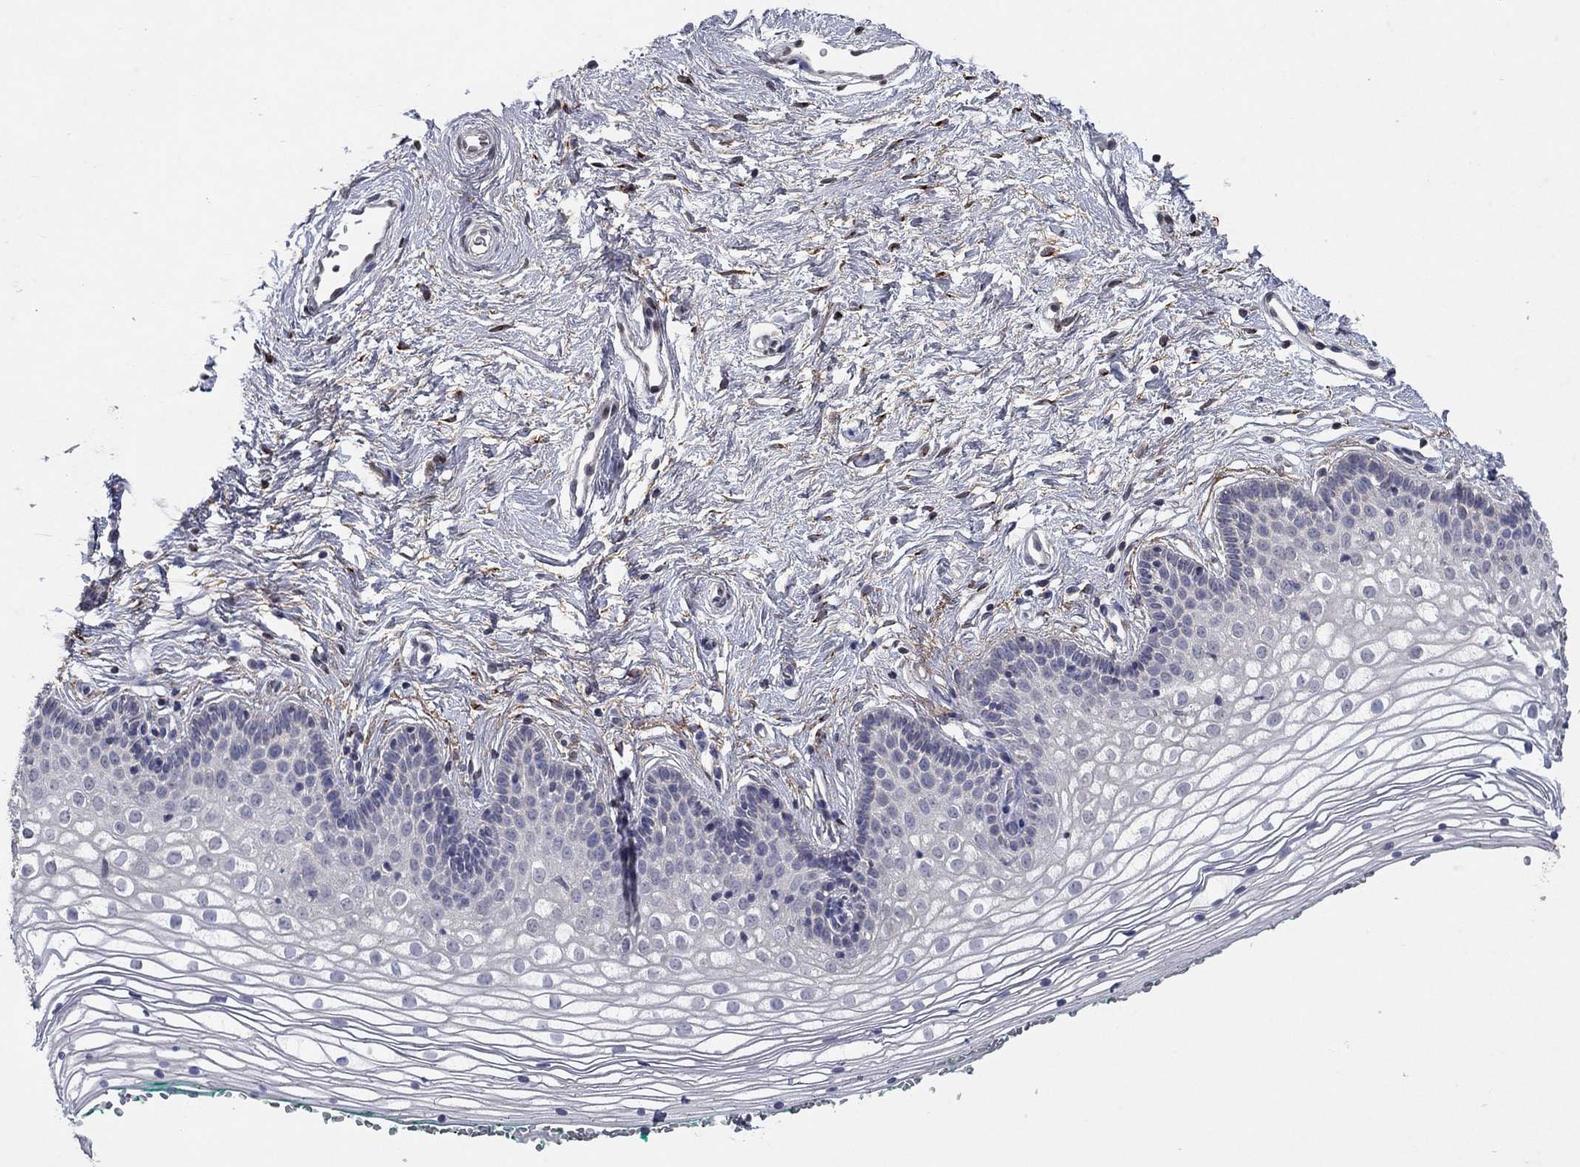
{"staining": {"intensity": "negative", "quantity": "none", "location": "none"}, "tissue": "vagina", "cell_type": "Squamous epithelial cells", "image_type": "normal", "snomed": [{"axis": "morphology", "description": "Normal tissue, NOS"}, {"axis": "topography", "description": "Vagina"}], "caption": "Immunohistochemistry (IHC) image of unremarkable vagina: human vagina stained with DAB (3,3'-diaminobenzidine) shows no significant protein expression in squamous epithelial cells. Nuclei are stained in blue.", "gene": "PTGDS", "patient": {"sex": "female", "age": 36}}